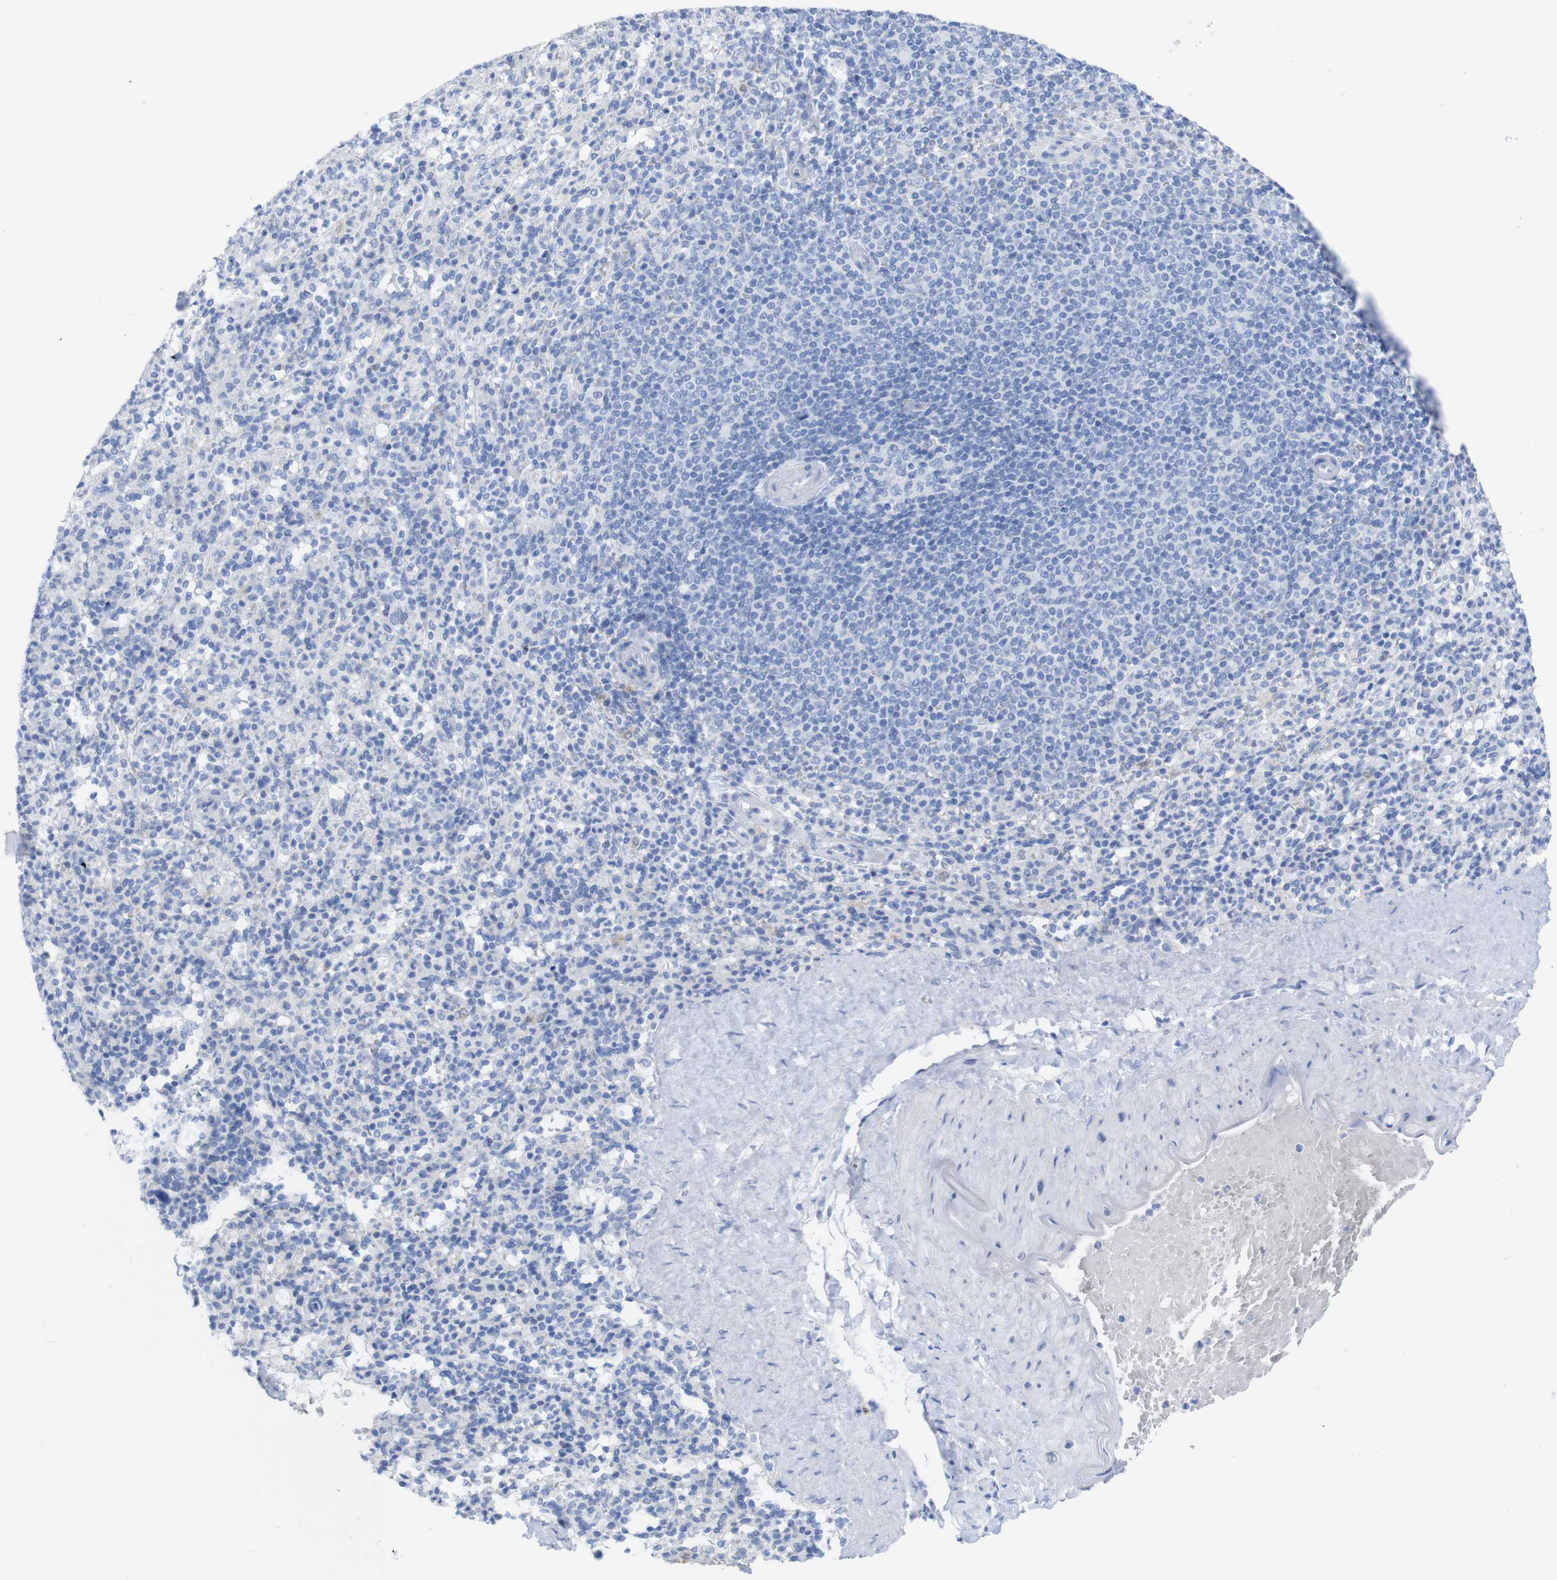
{"staining": {"intensity": "moderate", "quantity": "25%-75%", "location": "cytoplasmic/membranous"}, "tissue": "spleen", "cell_type": "Cells in red pulp", "image_type": "normal", "snomed": [{"axis": "morphology", "description": "Normal tissue, NOS"}, {"axis": "topography", "description": "Spleen"}], "caption": "There is medium levels of moderate cytoplasmic/membranous staining in cells in red pulp of unremarkable spleen, as demonstrated by immunohistochemical staining (brown color).", "gene": "PNMA1", "patient": {"sex": "male", "age": 36}}